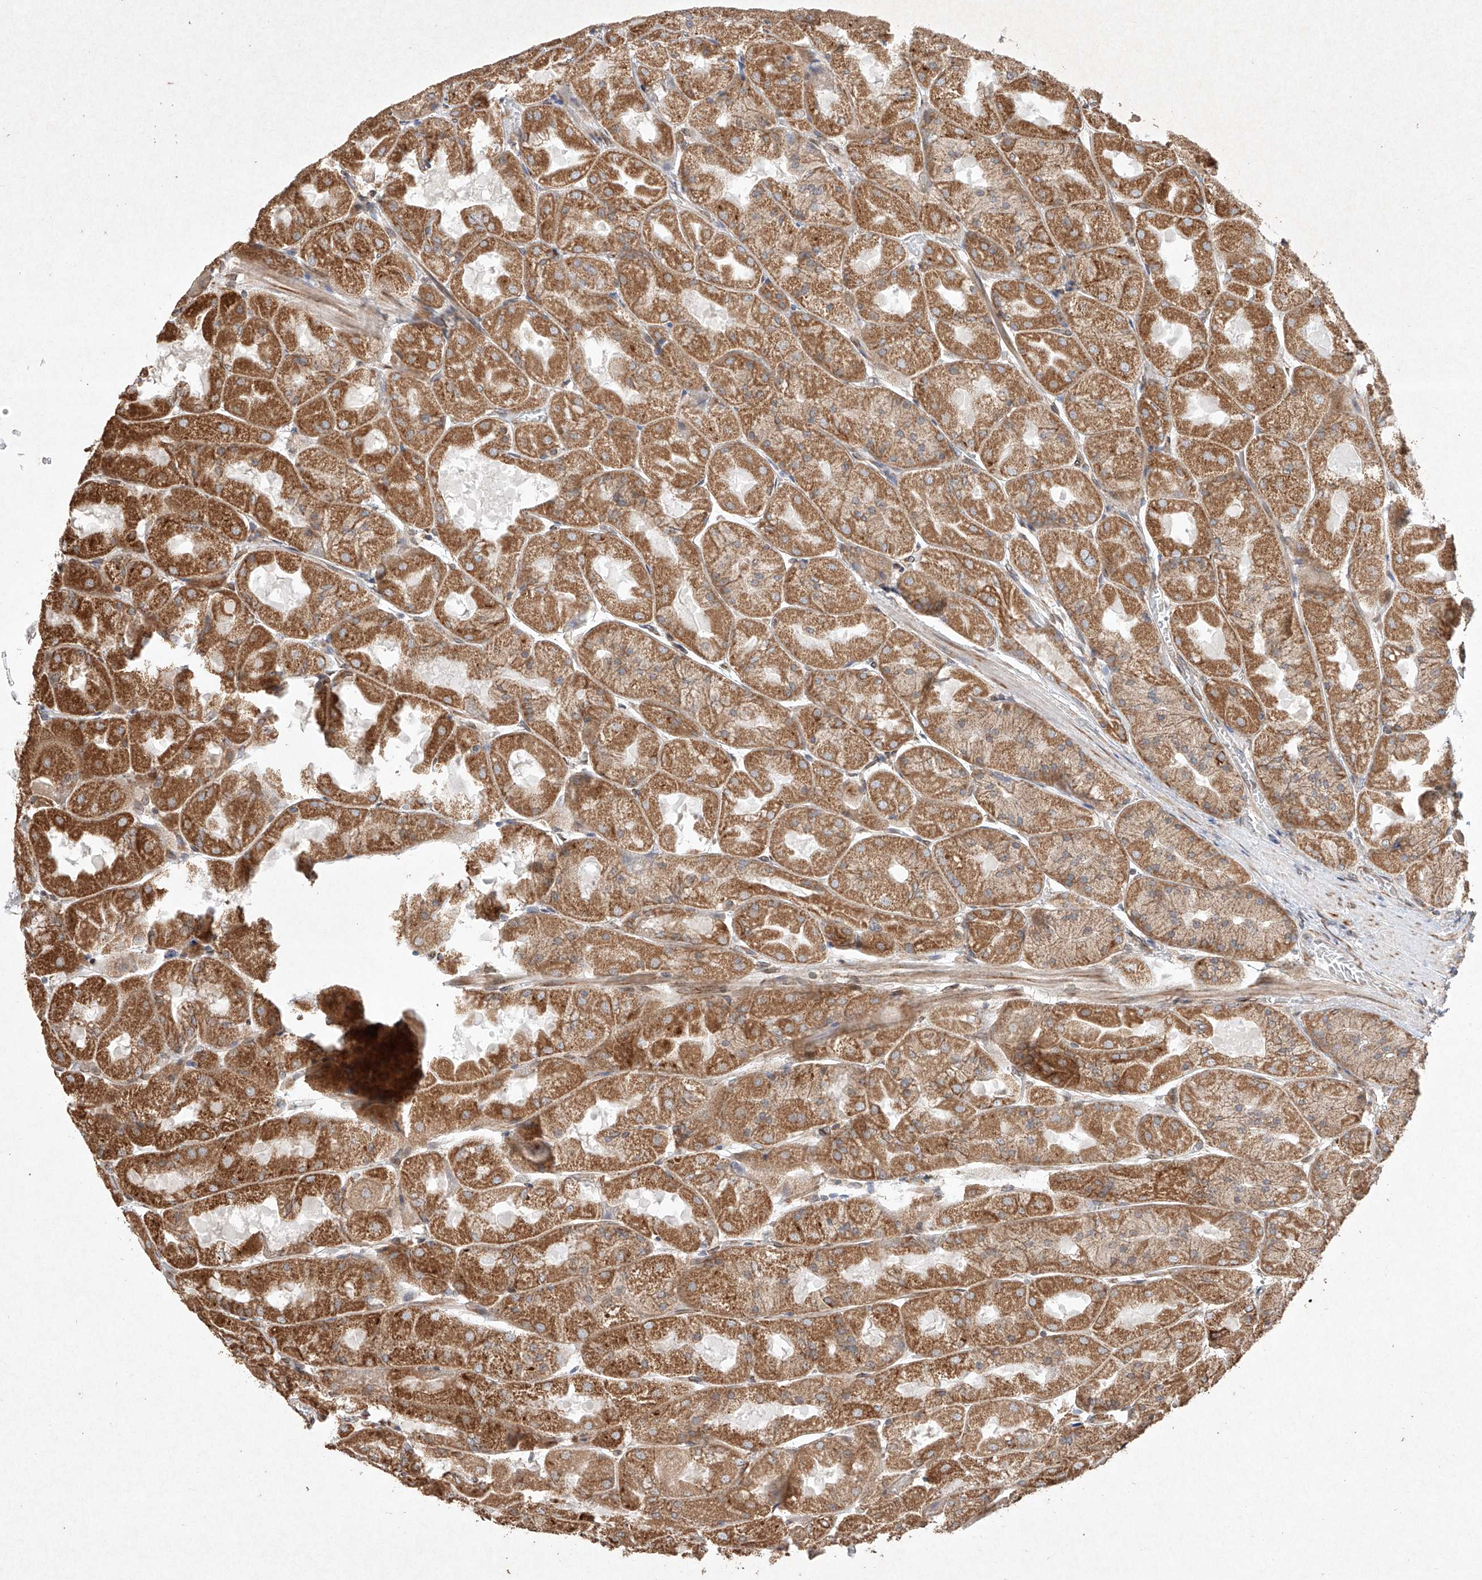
{"staining": {"intensity": "strong", "quantity": ">75%", "location": "cytoplasmic/membranous"}, "tissue": "stomach", "cell_type": "Glandular cells", "image_type": "normal", "snomed": [{"axis": "morphology", "description": "Normal tissue, NOS"}, {"axis": "topography", "description": "Stomach"}], "caption": "Normal stomach was stained to show a protein in brown. There is high levels of strong cytoplasmic/membranous positivity in approximately >75% of glandular cells.", "gene": "SEMA3B", "patient": {"sex": "female", "age": 61}}